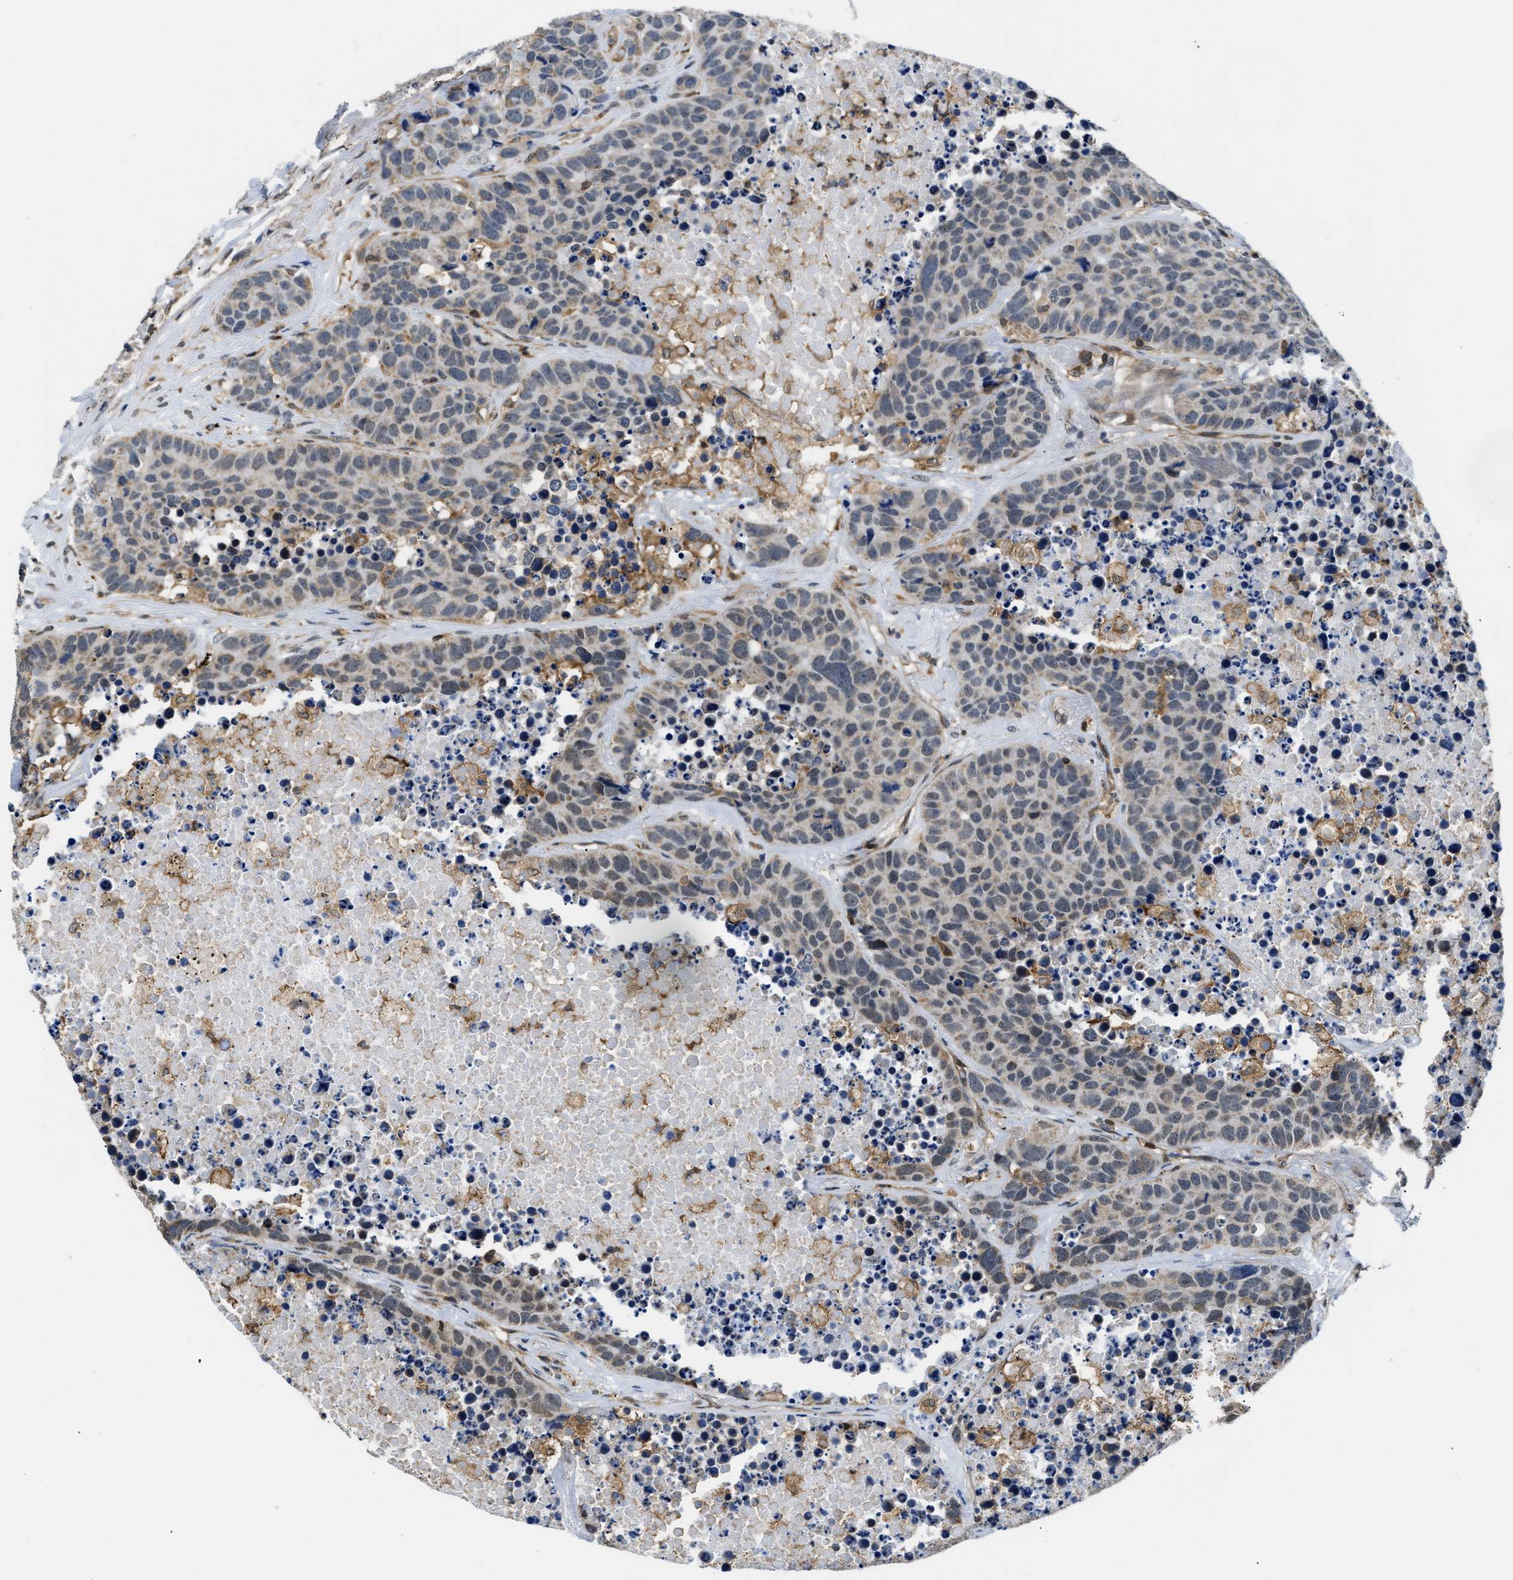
{"staining": {"intensity": "weak", "quantity": "<25%", "location": "nuclear"}, "tissue": "carcinoid", "cell_type": "Tumor cells", "image_type": "cancer", "snomed": [{"axis": "morphology", "description": "Carcinoid, malignant, NOS"}, {"axis": "topography", "description": "Lung"}], "caption": "Micrograph shows no significant protein positivity in tumor cells of carcinoid.", "gene": "STK10", "patient": {"sex": "male", "age": 60}}